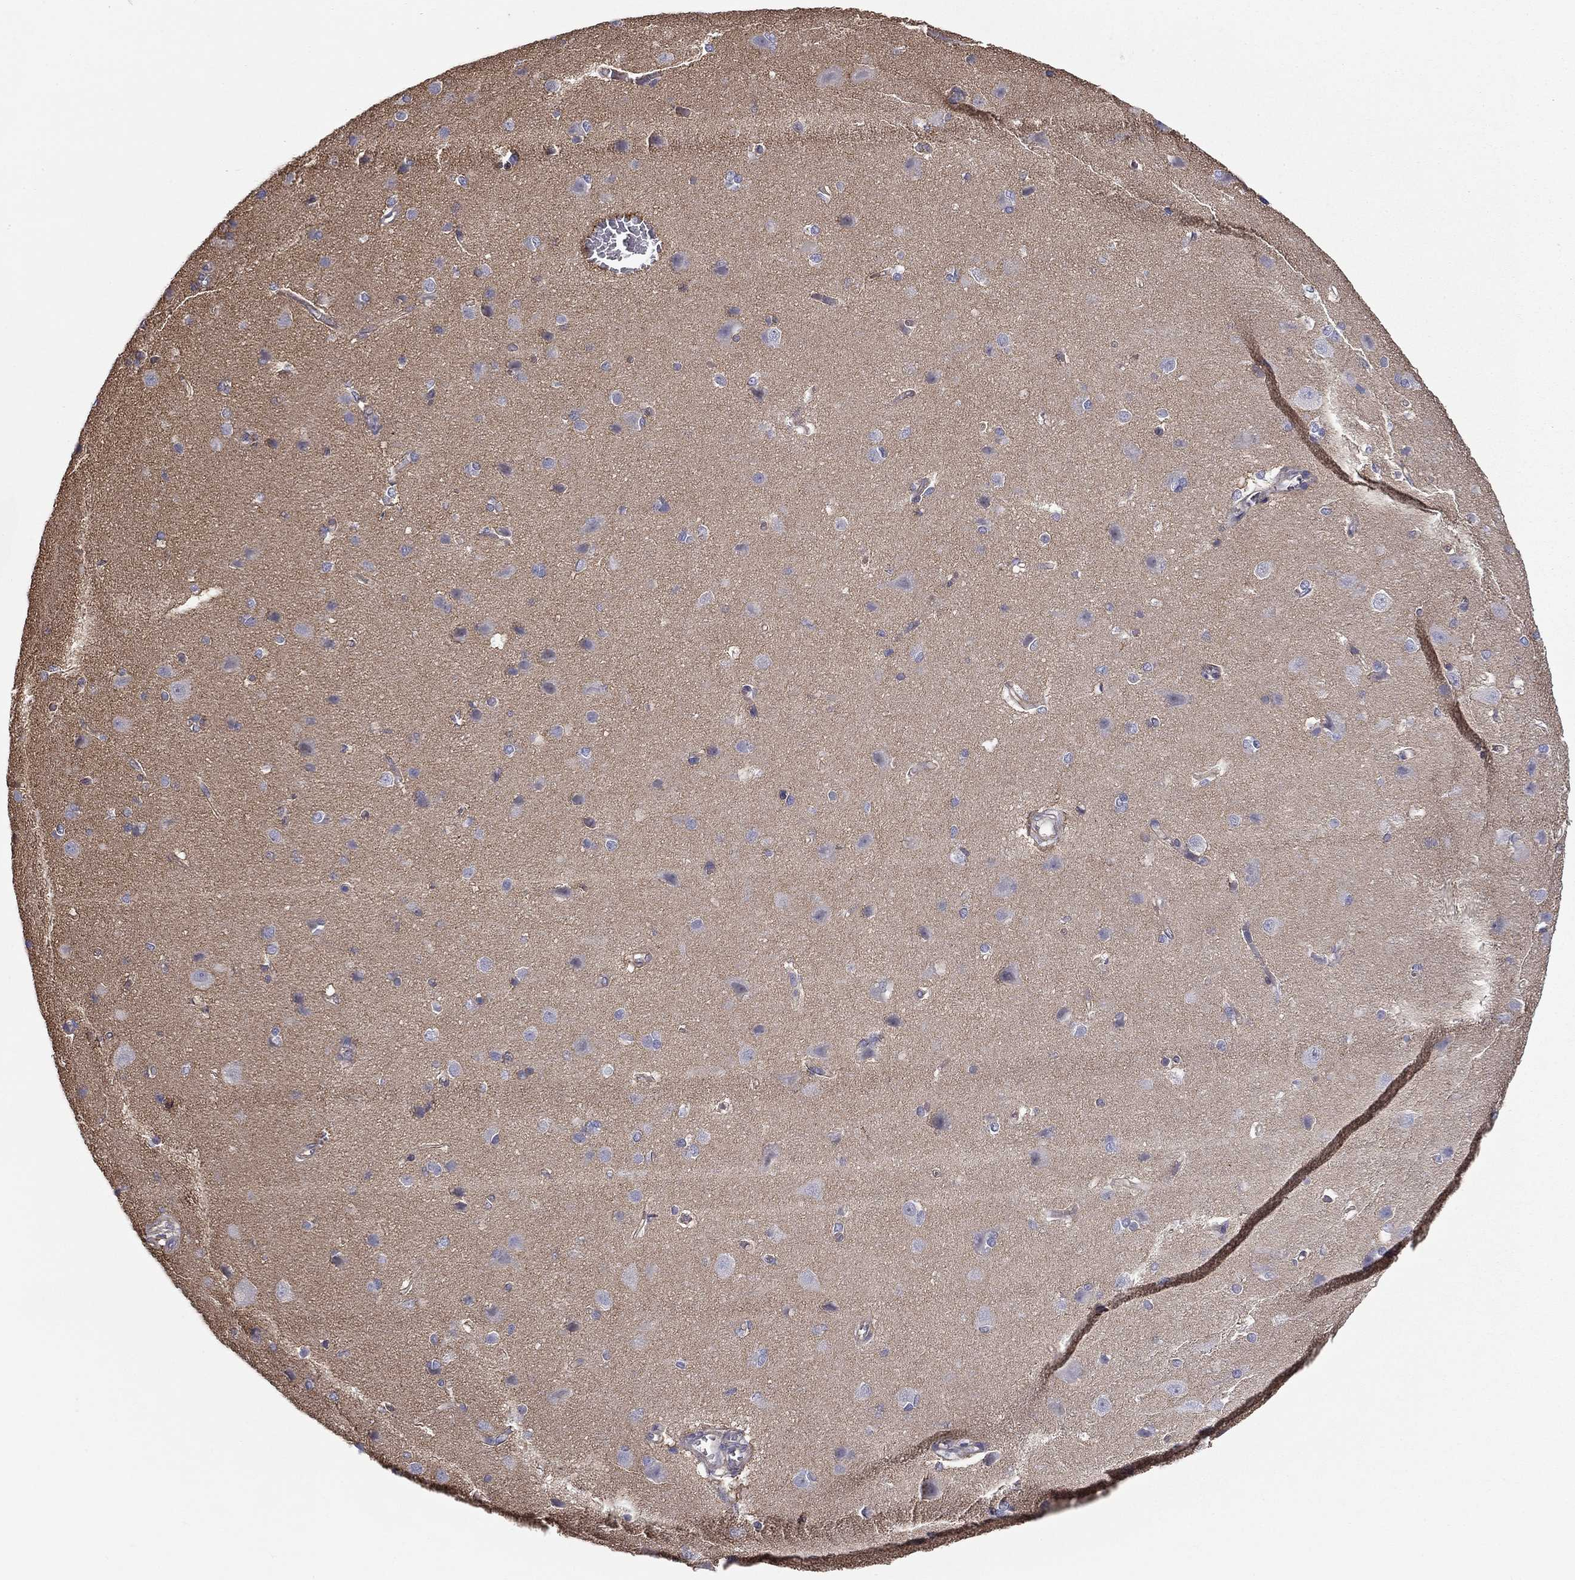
{"staining": {"intensity": "negative", "quantity": "none", "location": "none"}, "tissue": "cerebral cortex", "cell_type": "Endothelial cells", "image_type": "normal", "snomed": [{"axis": "morphology", "description": "Normal tissue, NOS"}, {"axis": "topography", "description": "Cerebral cortex"}], "caption": "Immunohistochemical staining of unremarkable cerebral cortex exhibits no significant staining in endothelial cells.", "gene": "TCHH", "patient": {"sex": "male", "age": 37}}